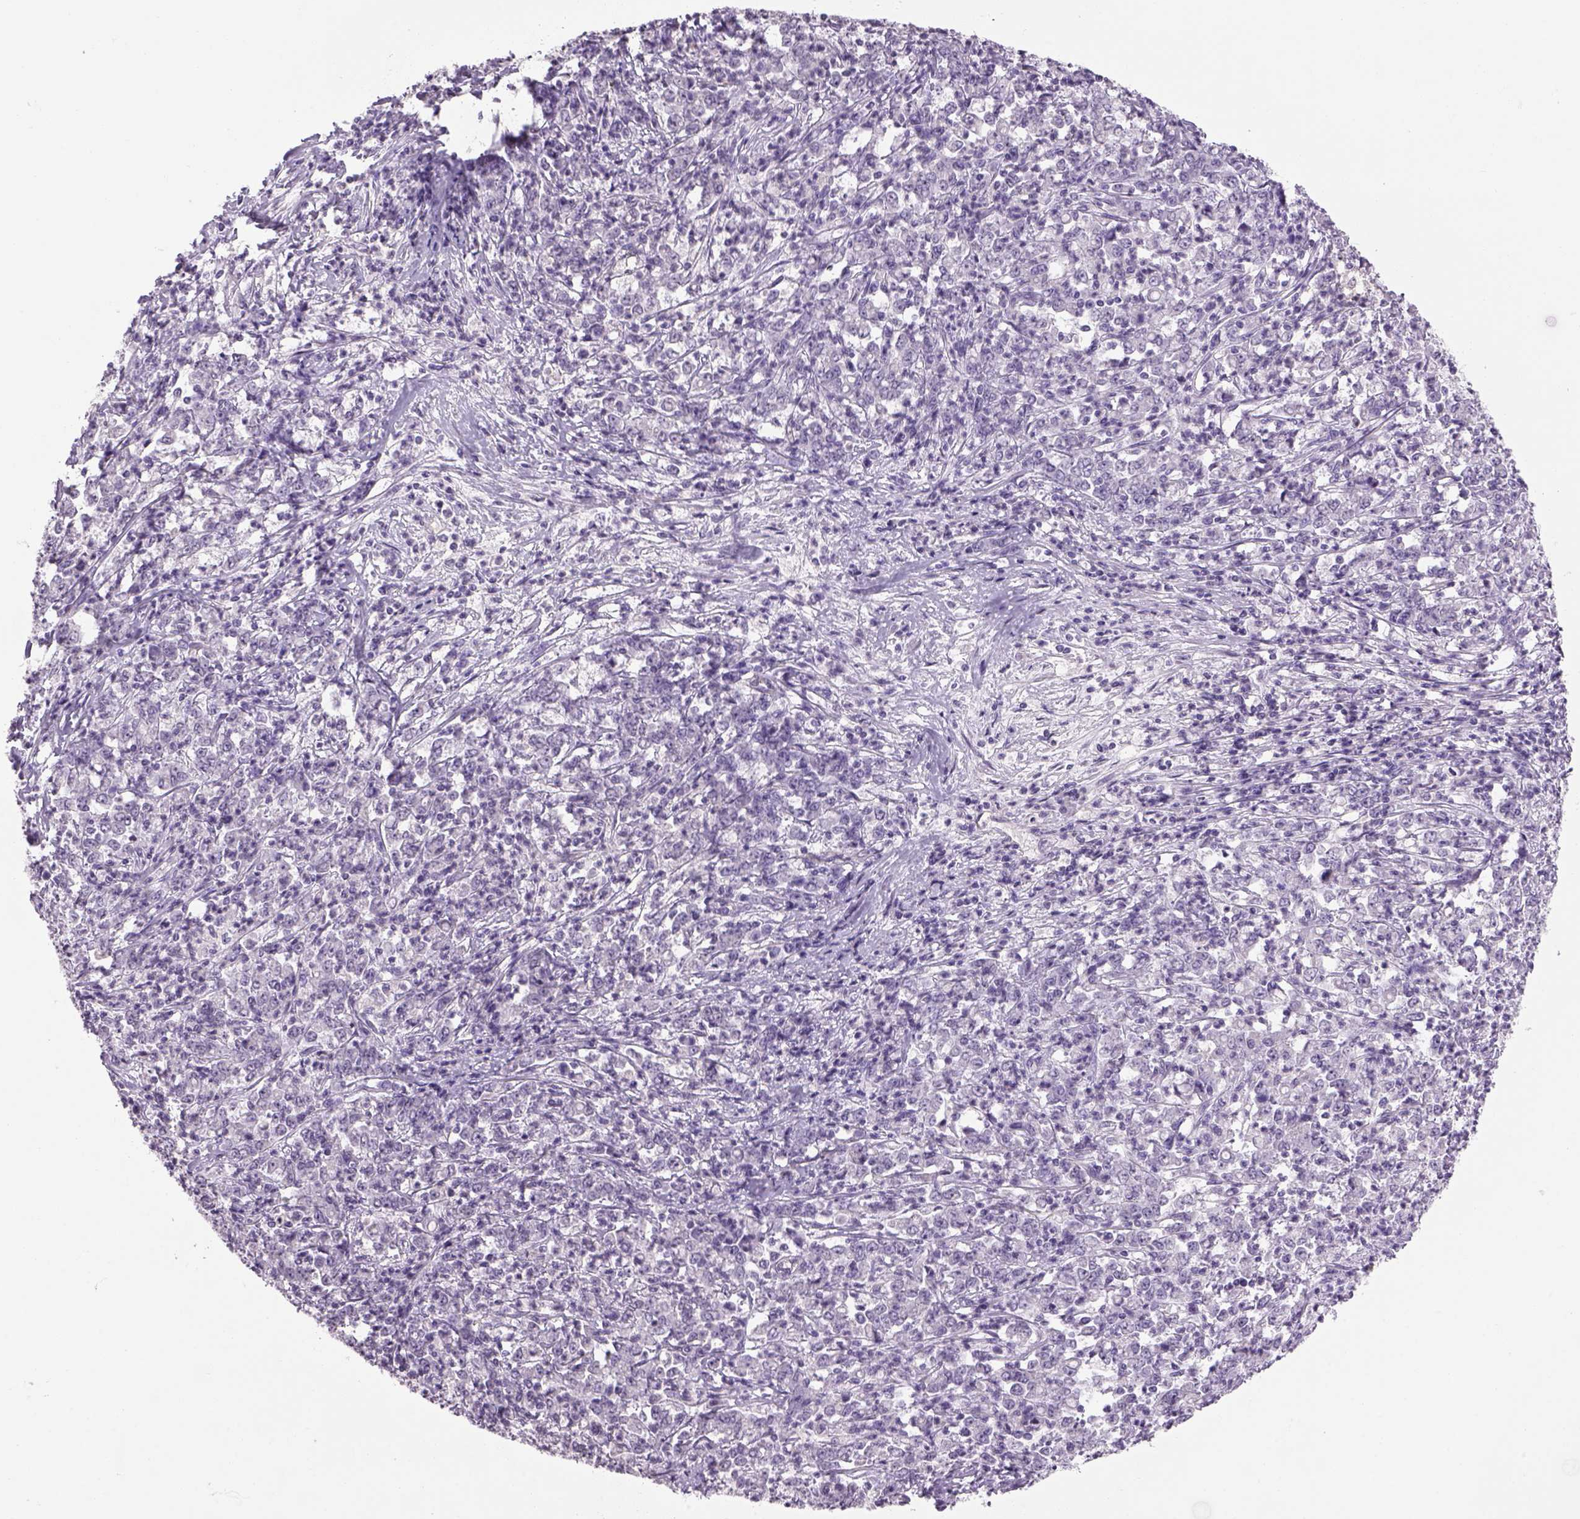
{"staining": {"intensity": "negative", "quantity": "none", "location": "none"}, "tissue": "stomach cancer", "cell_type": "Tumor cells", "image_type": "cancer", "snomed": [{"axis": "morphology", "description": "Adenocarcinoma, NOS"}, {"axis": "topography", "description": "Stomach, lower"}], "caption": "This is a histopathology image of immunohistochemistry (IHC) staining of stomach adenocarcinoma, which shows no expression in tumor cells.", "gene": "PRRT1", "patient": {"sex": "female", "age": 71}}